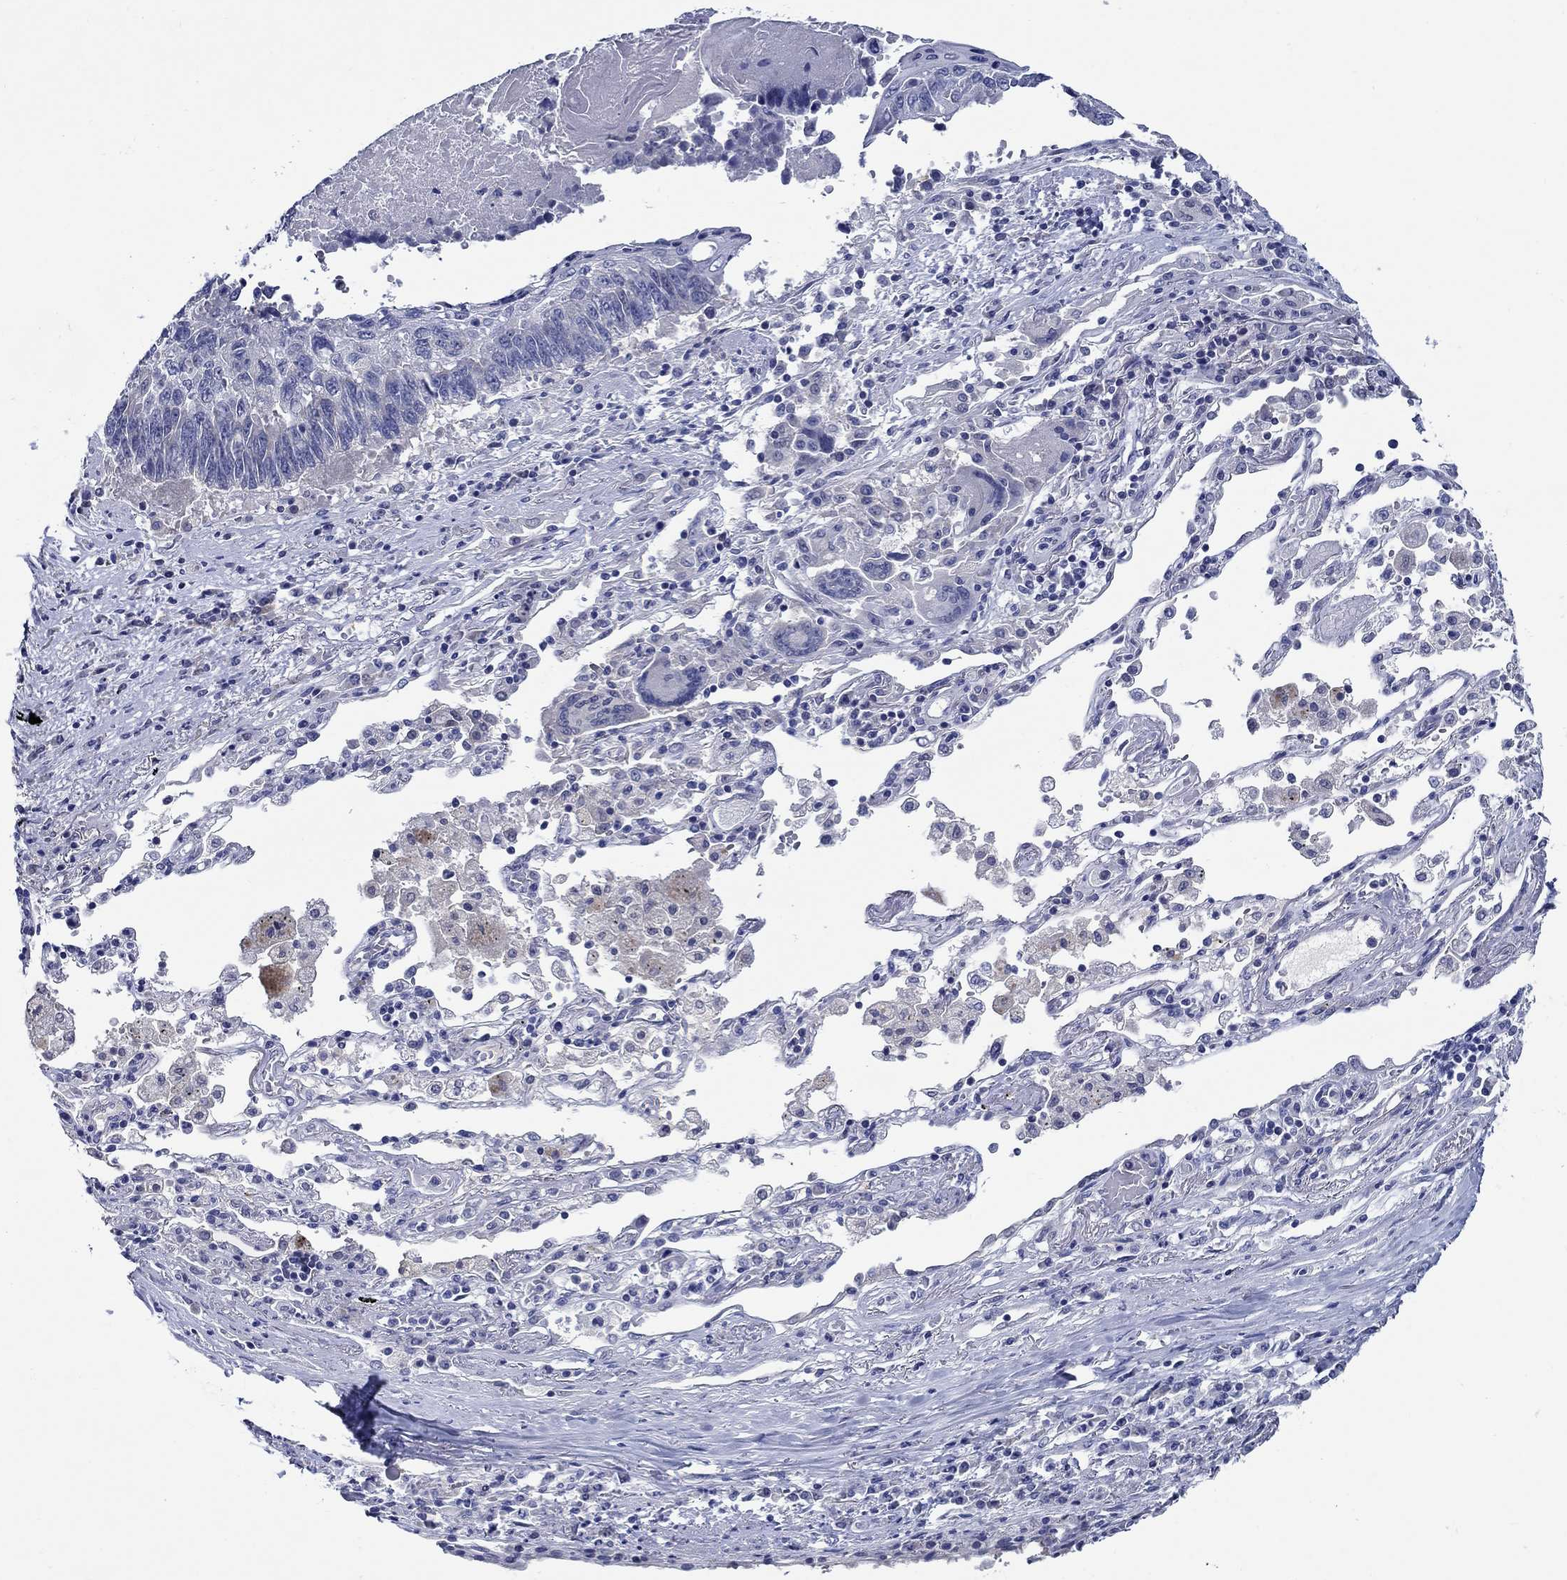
{"staining": {"intensity": "negative", "quantity": "none", "location": "none"}, "tissue": "lung cancer", "cell_type": "Tumor cells", "image_type": "cancer", "snomed": [{"axis": "morphology", "description": "Squamous cell carcinoma, NOS"}, {"axis": "topography", "description": "Lung"}], "caption": "Human lung cancer stained for a protein using immunohistochemistry reveals no staining in tumor cells.", "gene": "MC2R", "patient": {"sex": "male", "age": 73}}